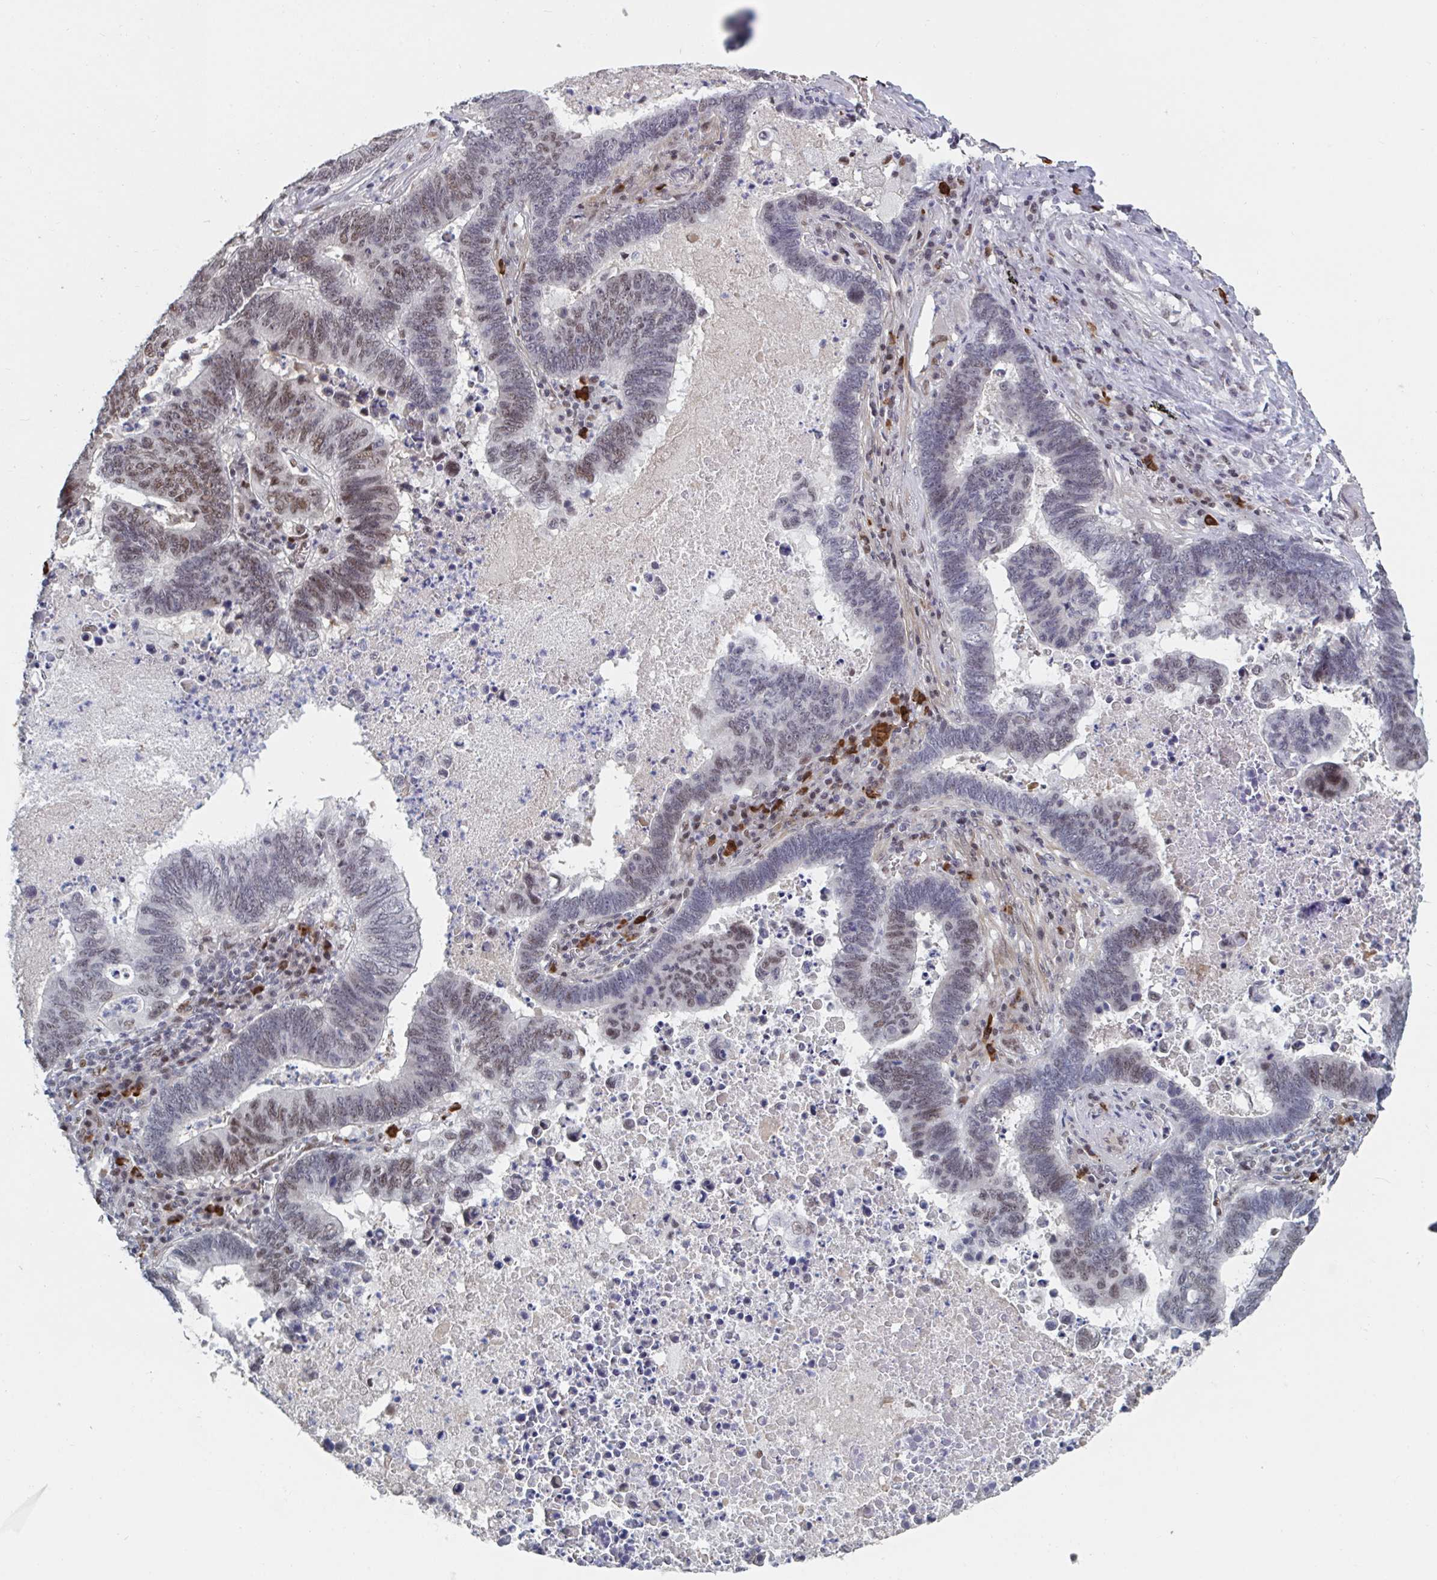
{"staining": {"intensity": "moderate", "quantity": "25%-75%", "location": "nuclear"}, "tissue": "lung cancer", "cell_type": "Tumor cells", "image_type": "cancer", "snomed": [{"axis": "morphology", "description": "Aneuploidy"}, {"axis": "morphology", "description": "Adenocarcinoma, NOS"}, {"axis": "morphology", "description": "Adenocarcinoma primary or metastatic"}, {"axis": "topography", "description": "Lung"}], "caption": "IHC of lung cancer (adenocarcinoma primary or metastatic) displays medium levels of moderate nuclear staining in about 25%-75% of tumor cells.", "gene": "BCL7B", "patient": {"sex": "female", "age": 75}}